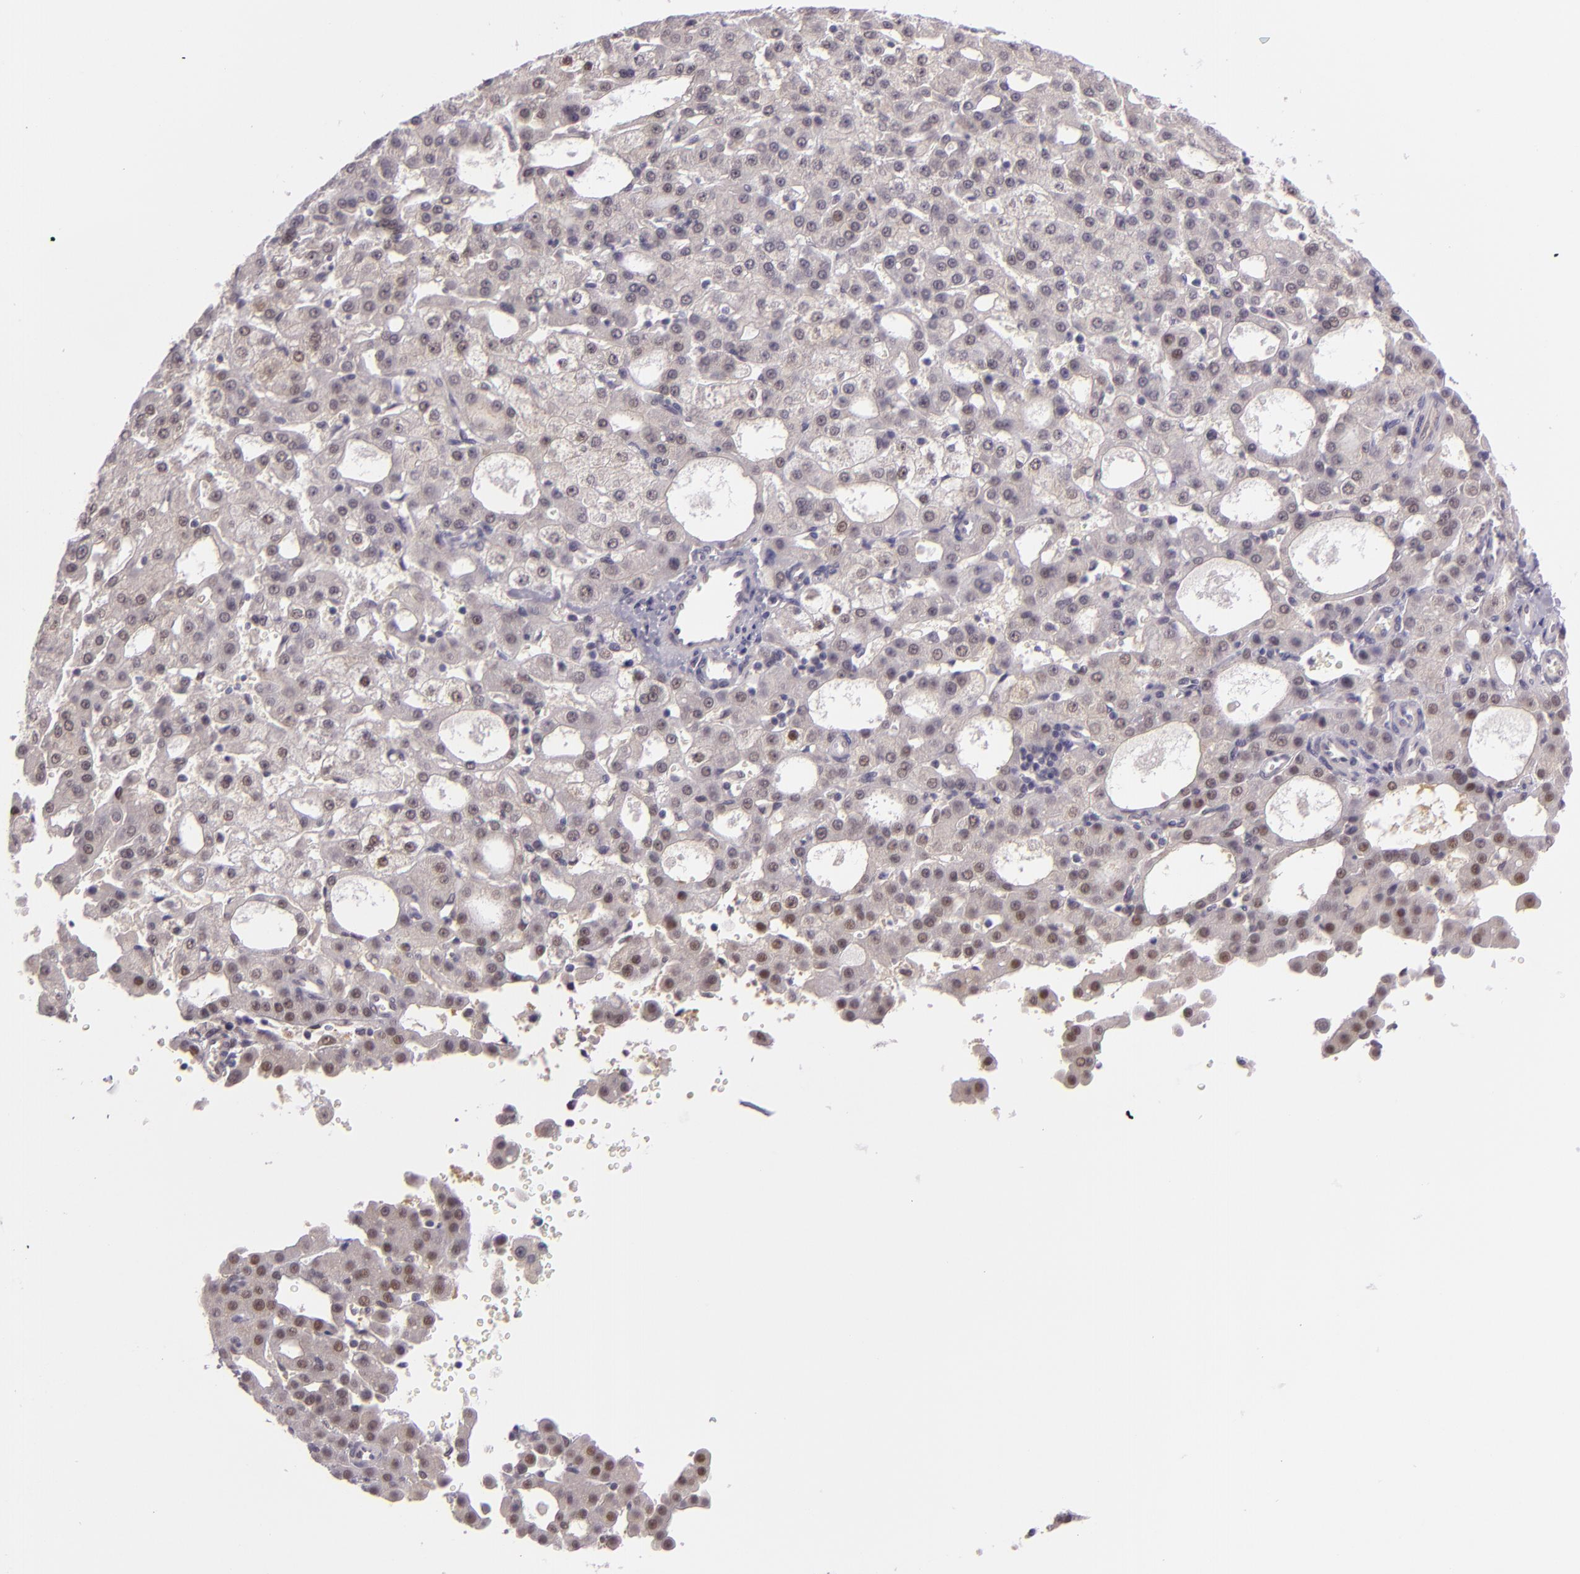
{"staining": {"intensity": "negative", "quantity": "none", "location": "none"}, "tissue": "liver cancer", "cell_type": "Tumor cells", "image_type": "cancer", "snomed": [{"axis": "morphology", "description": "Carcinoma, Hepatocellular, NOS"}, {"axis": "topography", "description": "Liver"}], "caption": "IHC of liver cancer exhibits no staining in tumor cells.", "gene": "CSE1L", "patient": {"sex": "male", "age": 47}}